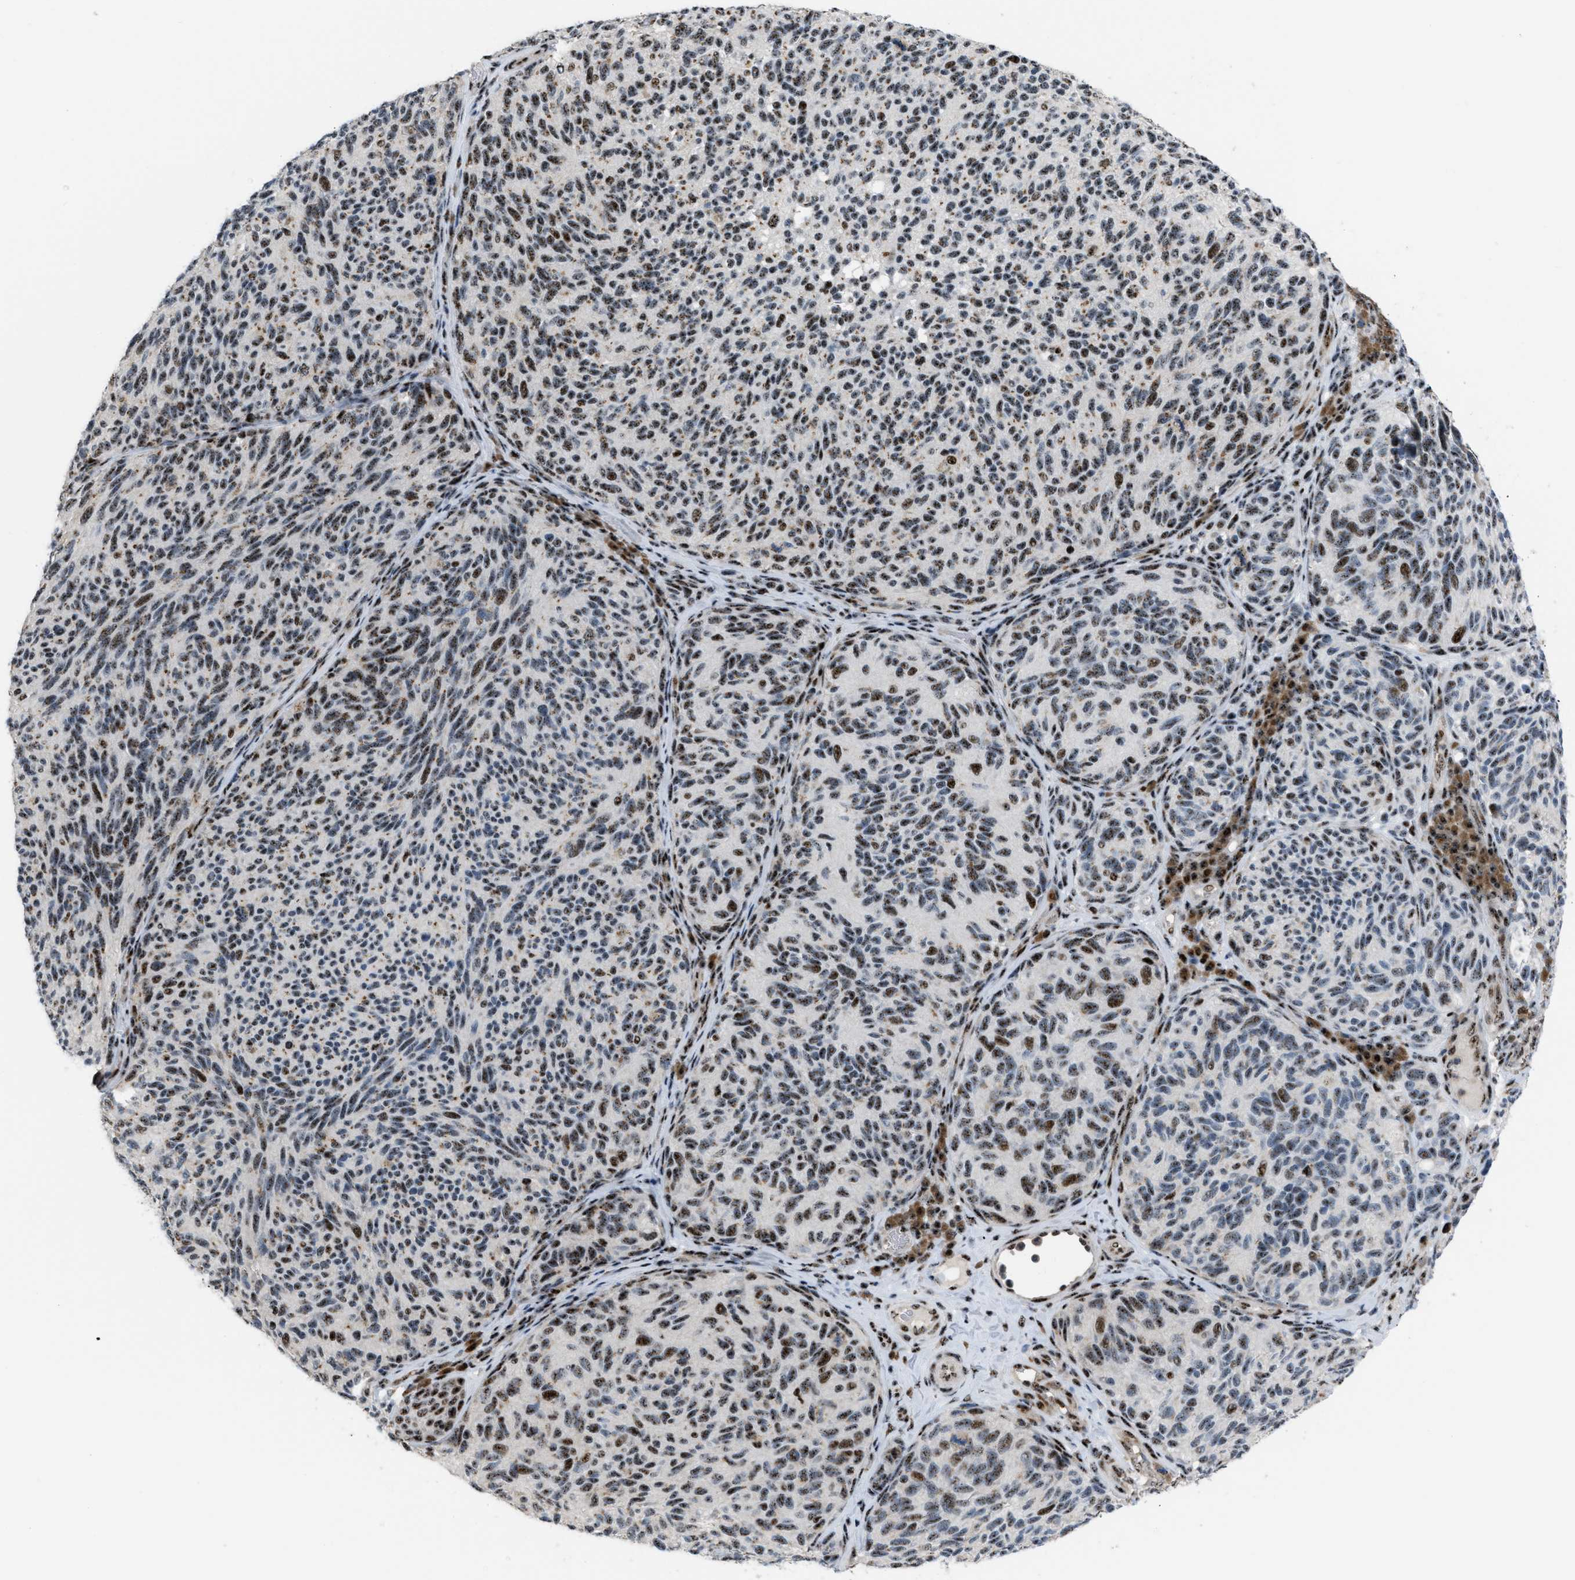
{"staining": {"intensity": "moderate", "quantity": "25%-75%", "location": "nuclear"}, "tissue": "melanoma", "cell_type": "Tumor cells", "image_type": "cancer", "snomed": [{"axis": "morphology", "description": "Malignant melanoma, NOS"}, {"axis": "topography", "description": "Skin"}], "caption": "An IHC photomicrograph of neoplastic tissue is shown. Protein staining in brown highlights moderate nuclear positivity in melanoma within tumor cells. The protein of interest is shown in brown color, while the nuclei are stained blue.", "gene": "CDR2", "patient": {"sex": "female", "age": 73}}